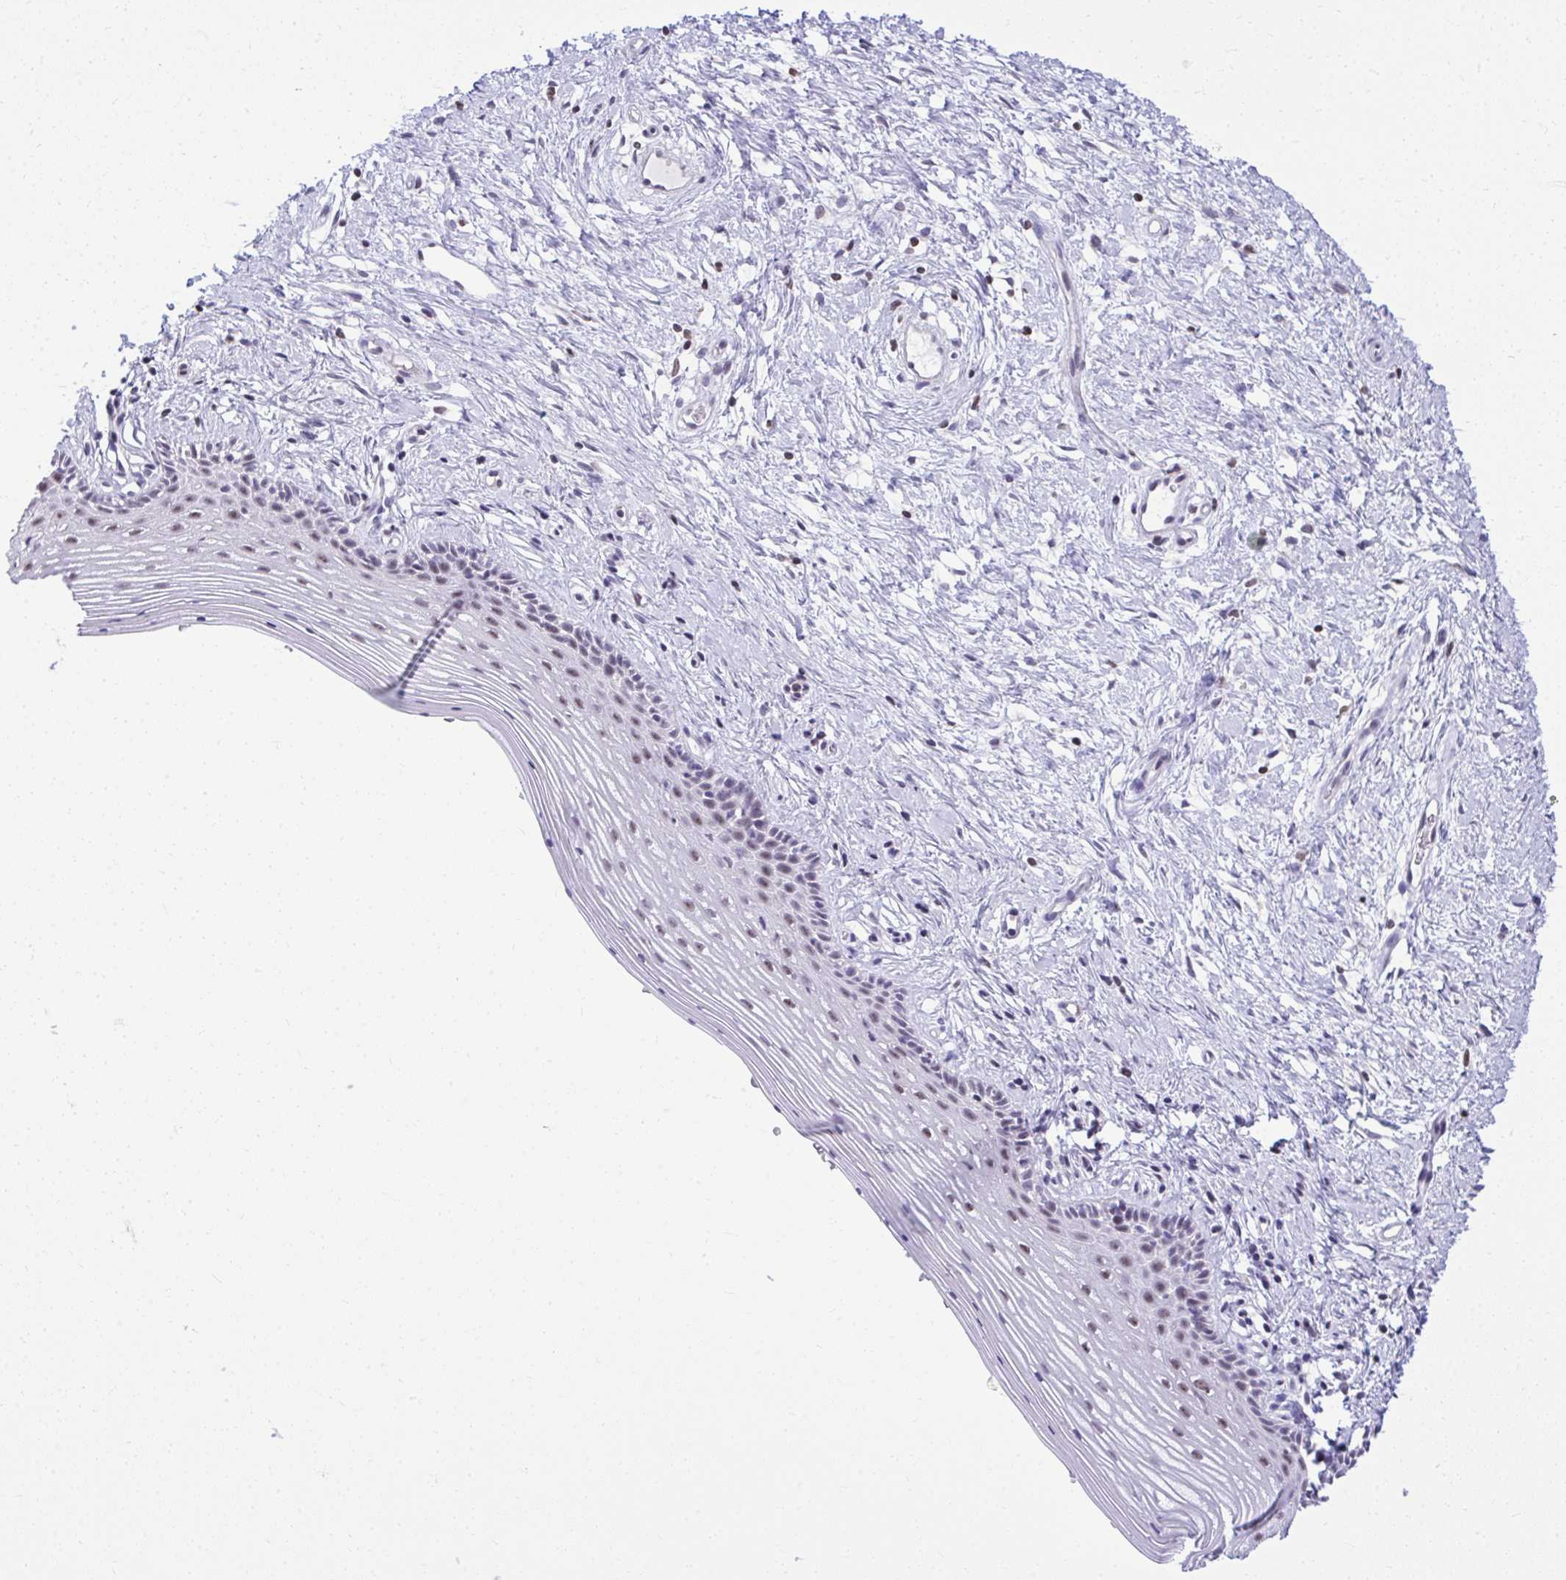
{"staining": {"intensity": "weak", "quantity": "25%-75%", "location": "nuclear"}, "tissue": "vagina", "cell_type": "Squamous epithelial cells", "image_type": "normal", "snomed": [{"axis": "morphology", "description": "Normal tissue, NOS"}, {"axis": "topography", "description": "Vagina"}], "caption": "Squamous epithelial cells exhibit low levels of weak nuclear staining in about 25%-75% of cells in normal human vagina.", "gene": "EID3", "patient": {"sex": "female", "age": 42}}